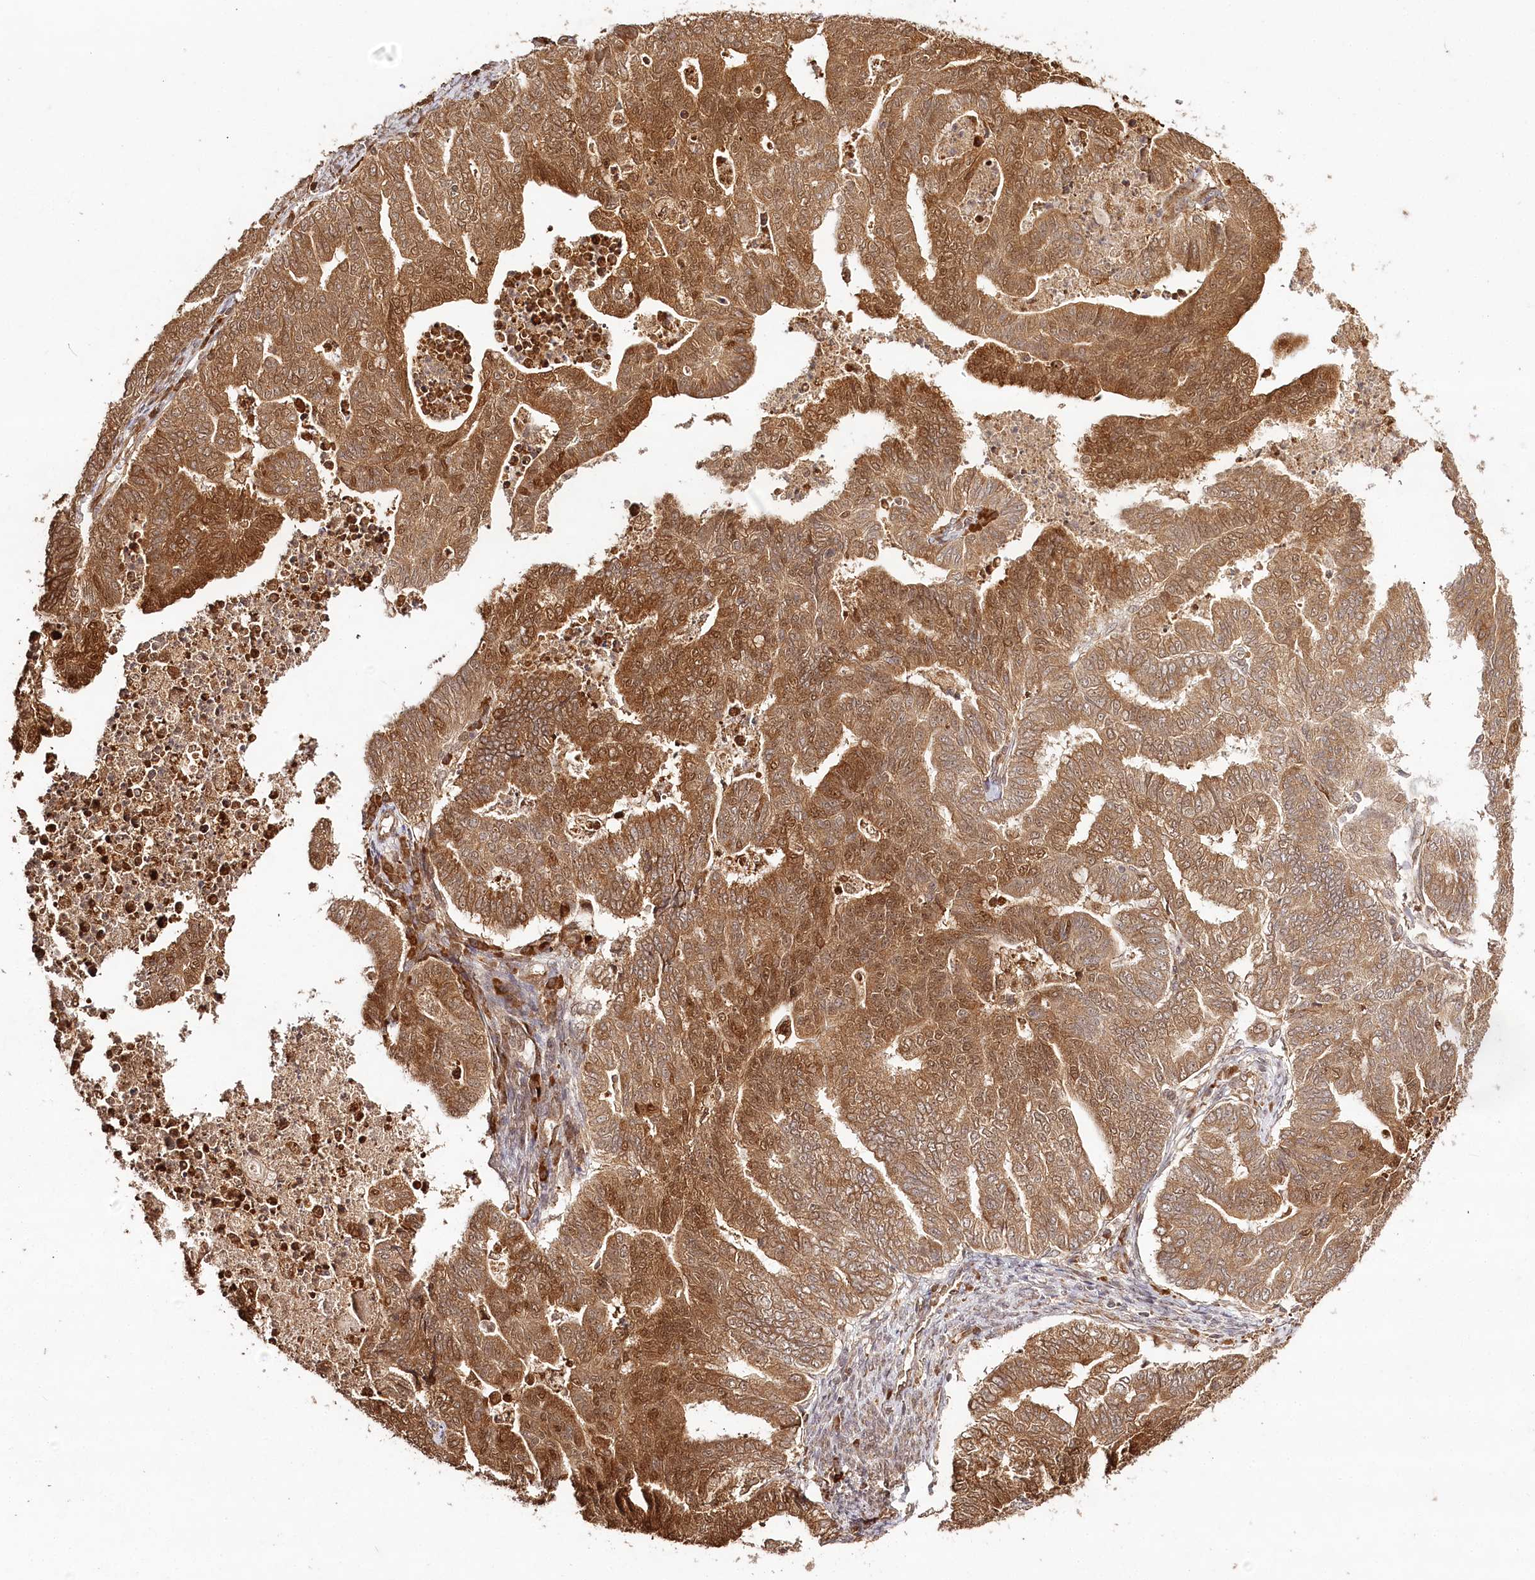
{"staining": {"intensity": "strong", "quantity": ">75%", "location": "cytoplasmic/membranous,nuclear"}, "tissue": "endometrial cancer", "cell_type": "Tumor cells", "image_type": "cancer", "snomed": [{"axis": "morphology", "description": "Adenocarcinoma, NOS"}, {"axis": "topography", "description": "Endometrium"}], "caption": "This histopathology image displays immunohistochemistry staining of human adenocarcinoma (endometrial), with high strong cytoplasmic/membranous and nuclear positivity in about >75% of tumor cells.", "gene": "ULK2", "patient": {"sex": "female", "age": 79}}